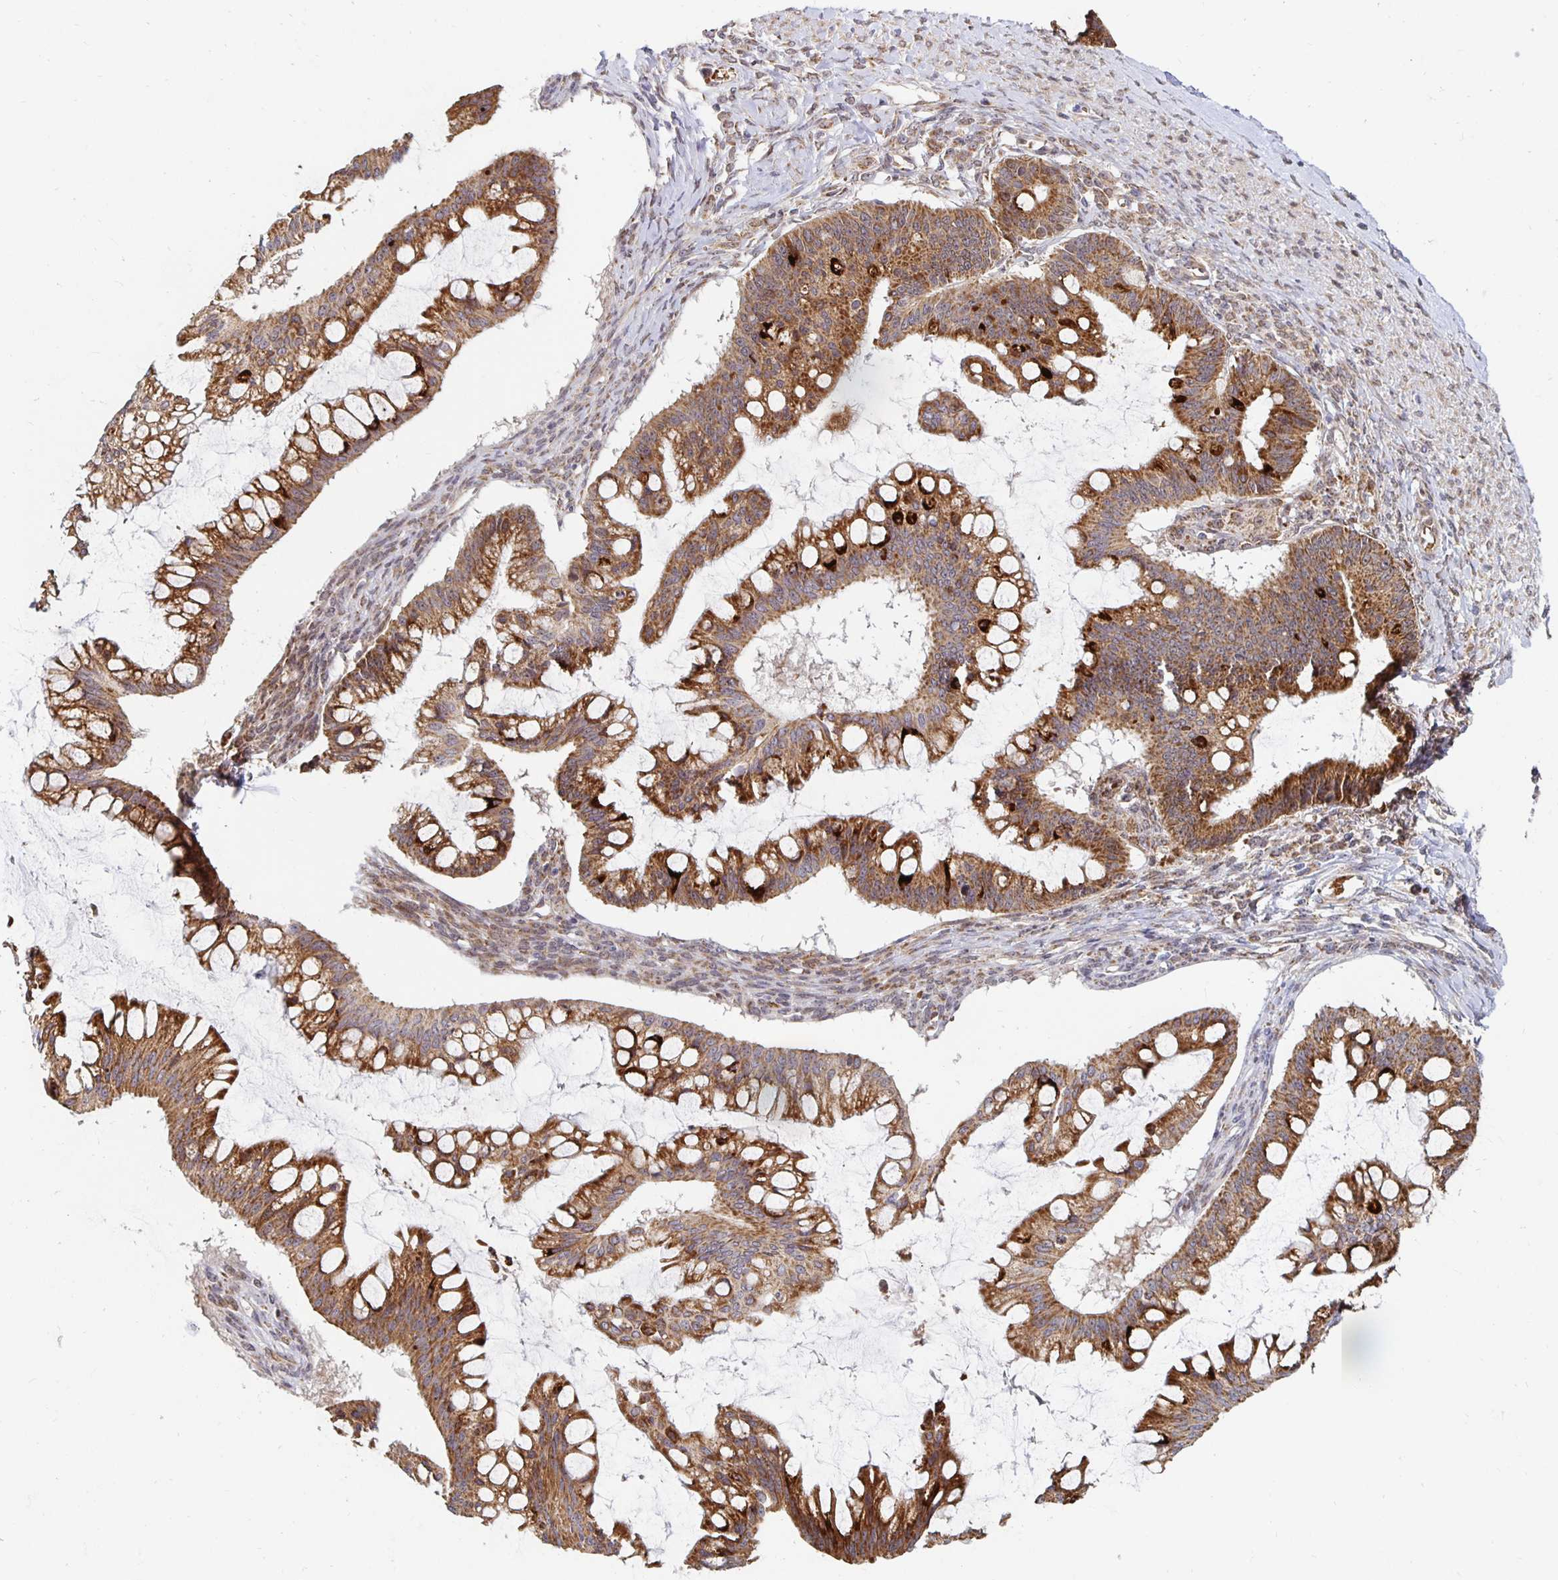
{"staining": {"intensity": "strong", "quantity": ">75%", "location": "cytoplasmic/membranous"}, "tissue": "ovarian cancer", "cell_type": "Tumor cells", "image_type": "cancer", "snomed": [{"axis": "morphology", "description": "Cystadenocarcinoma, mucinous, NOS"}, {"axis": "topography", "description": "Ovary"}], "caption": "Strong cytoplasmic/membranous staining is seen in about >75% of tumor cells in ovarian mucinous cystadenocarcinoma. (DAB (3,3'-diaminobenzidine) IHC, brown staining for protein, blue staining for nuclei).", "gene": "MRPL28", "patient": {"sex": "female", "age": 73}}